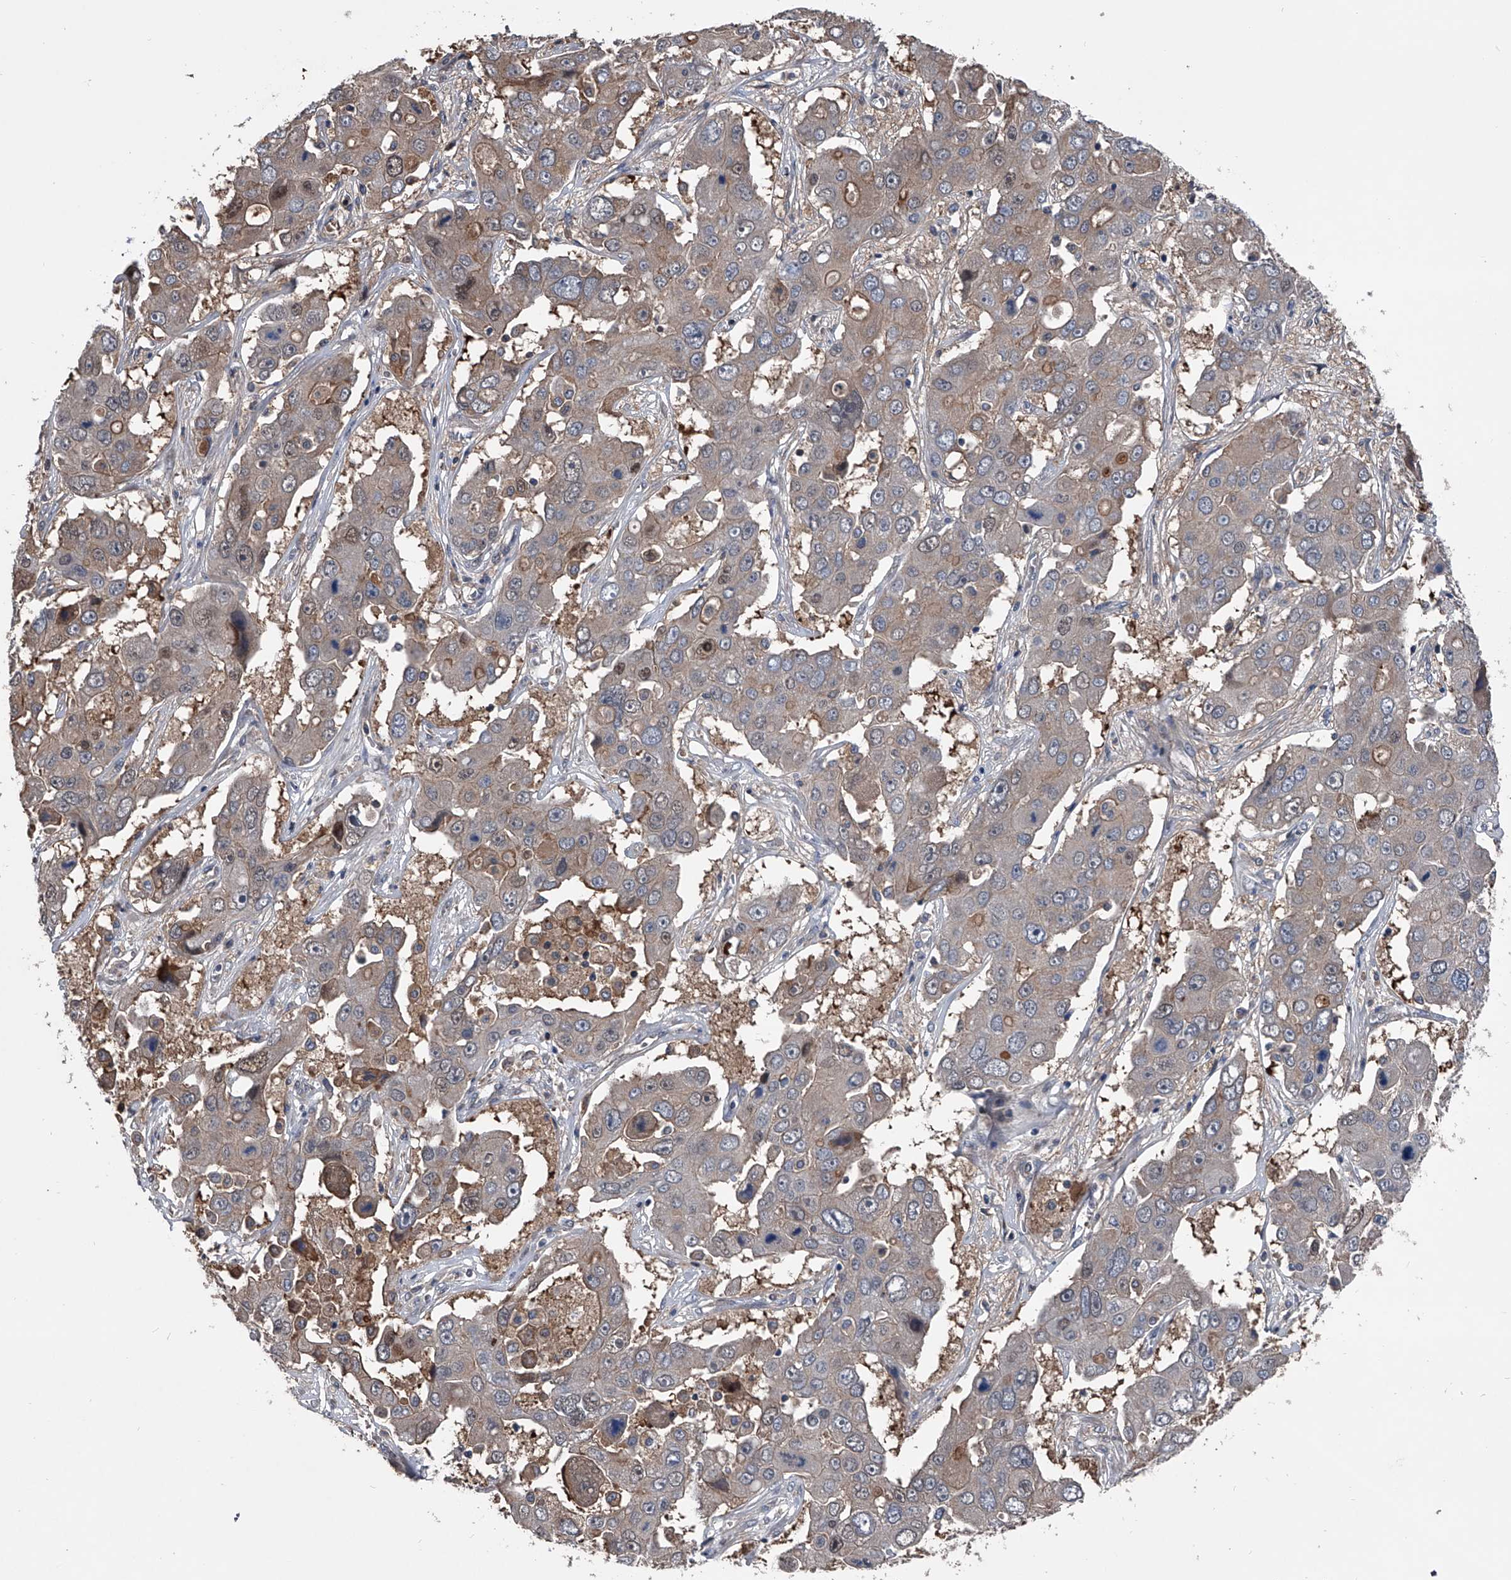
{"staining": {"intensity": "weak", "quantity": "25%-75%", "location": "cytoplasmic/membranous"}, "tissue": "liver cancer", "cell_type": "Tumor cells", "image_type": "cancer", "snomed": [{"axis": "morphology", "description": "Cholangiocarcinoma"}, {"axis": "topography", "description": "Liver"}], "caption": "Immunohistochemical staining of human liver cholangiocarcinoma exhibits weak cytoplasmic/membranous protein positivity in approximately 25%-75% of tumor cells. The staining was performed using DAB to visualize the protein expression in brown, while the nuclei were stained in blue with hematoxylin (Magnification: 20x).", "gene": "KIF13A", "patient": {"sex": "male", "age": 67}}